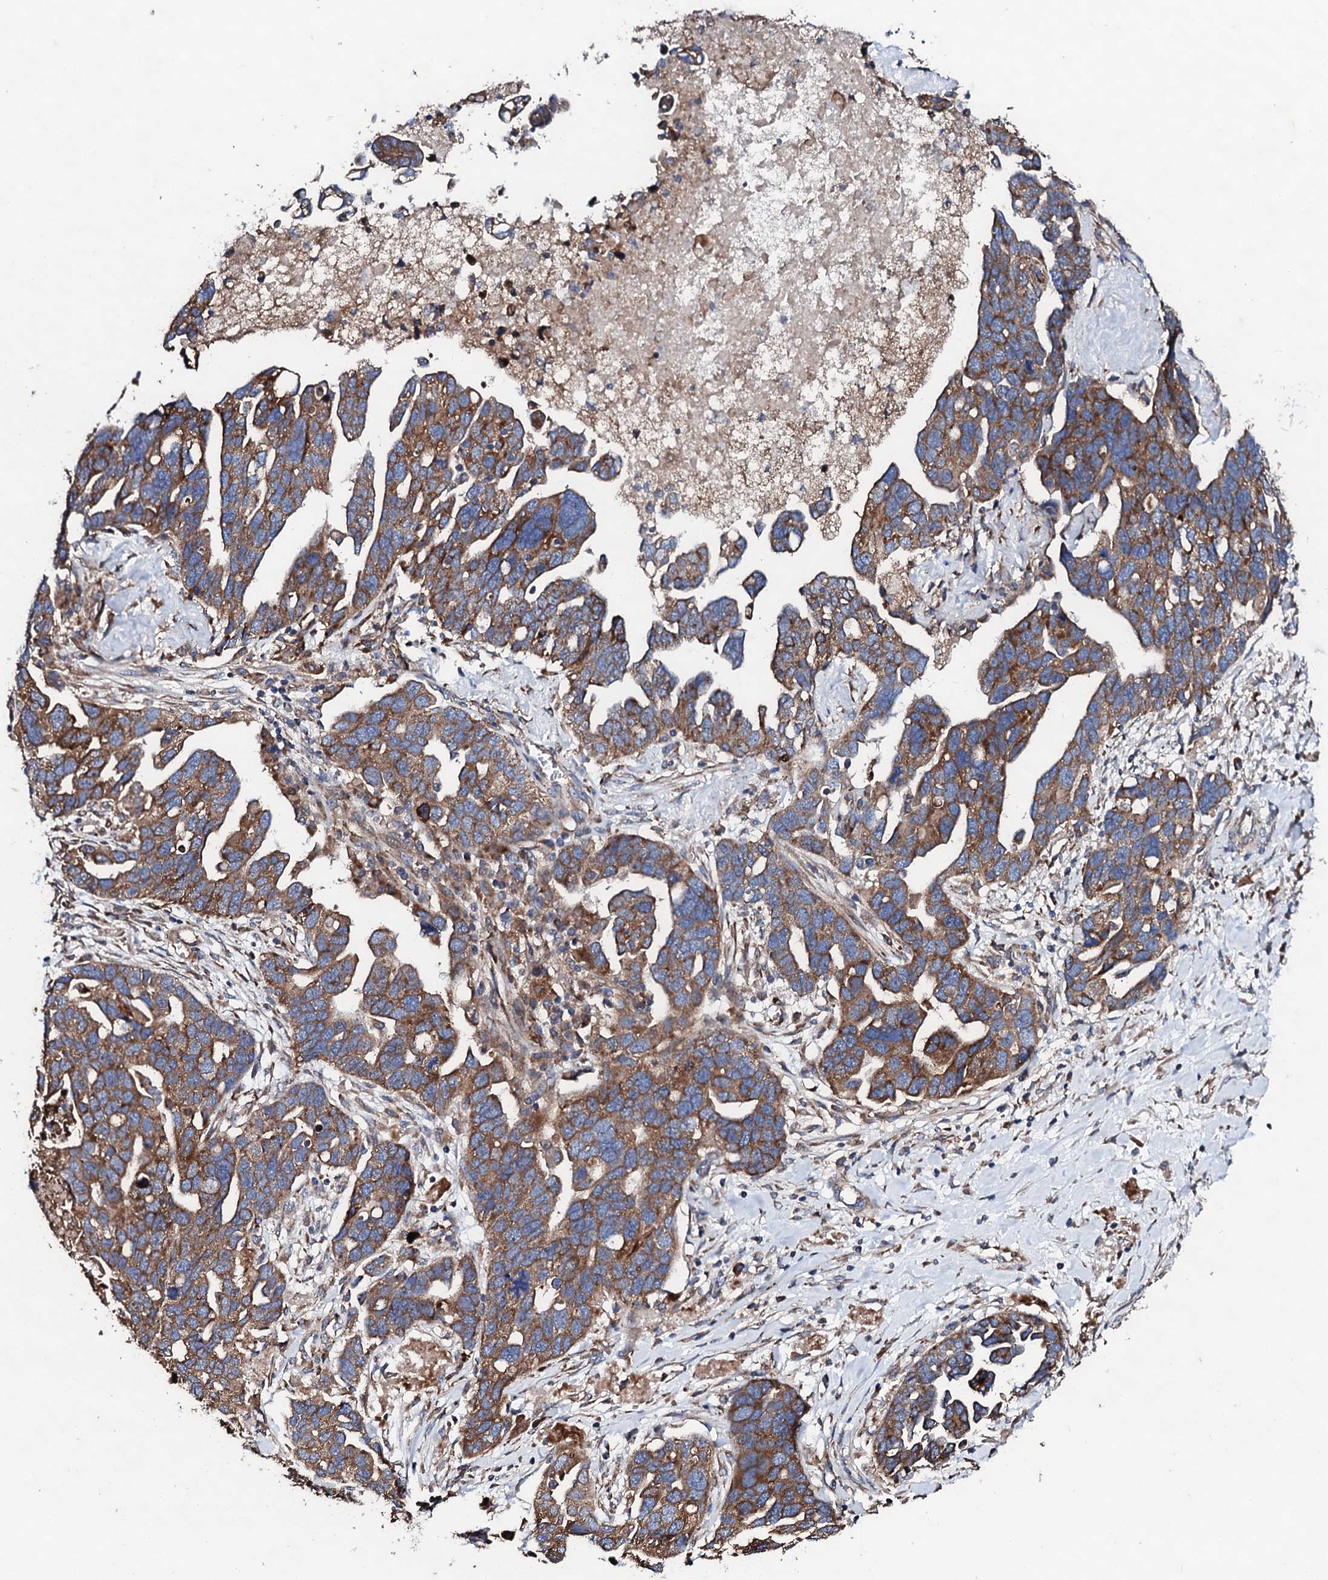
{"staining": {"intensity": "moderate", "quantity": ">75%", "location": "cytoplasmic/membranous"}, "tissue": "ovarian cancer", "cell_type": "Tumor cells", "image_type": "cancer", "snomed": [{"axis": "morphology", "description": "Cystadenocarcinoma, serous, NOS"}, {"axis": "topography", "description": "Ovary"}], "caption": "Human serous cystadenocarcinoma (ovarian) stained with a brown dye displays moderate cytoplasmic/membranous positive staining in about >75% of tumor cells.", "gene": "LIPT2", "patient": {"sex": "female", "age": 54}}